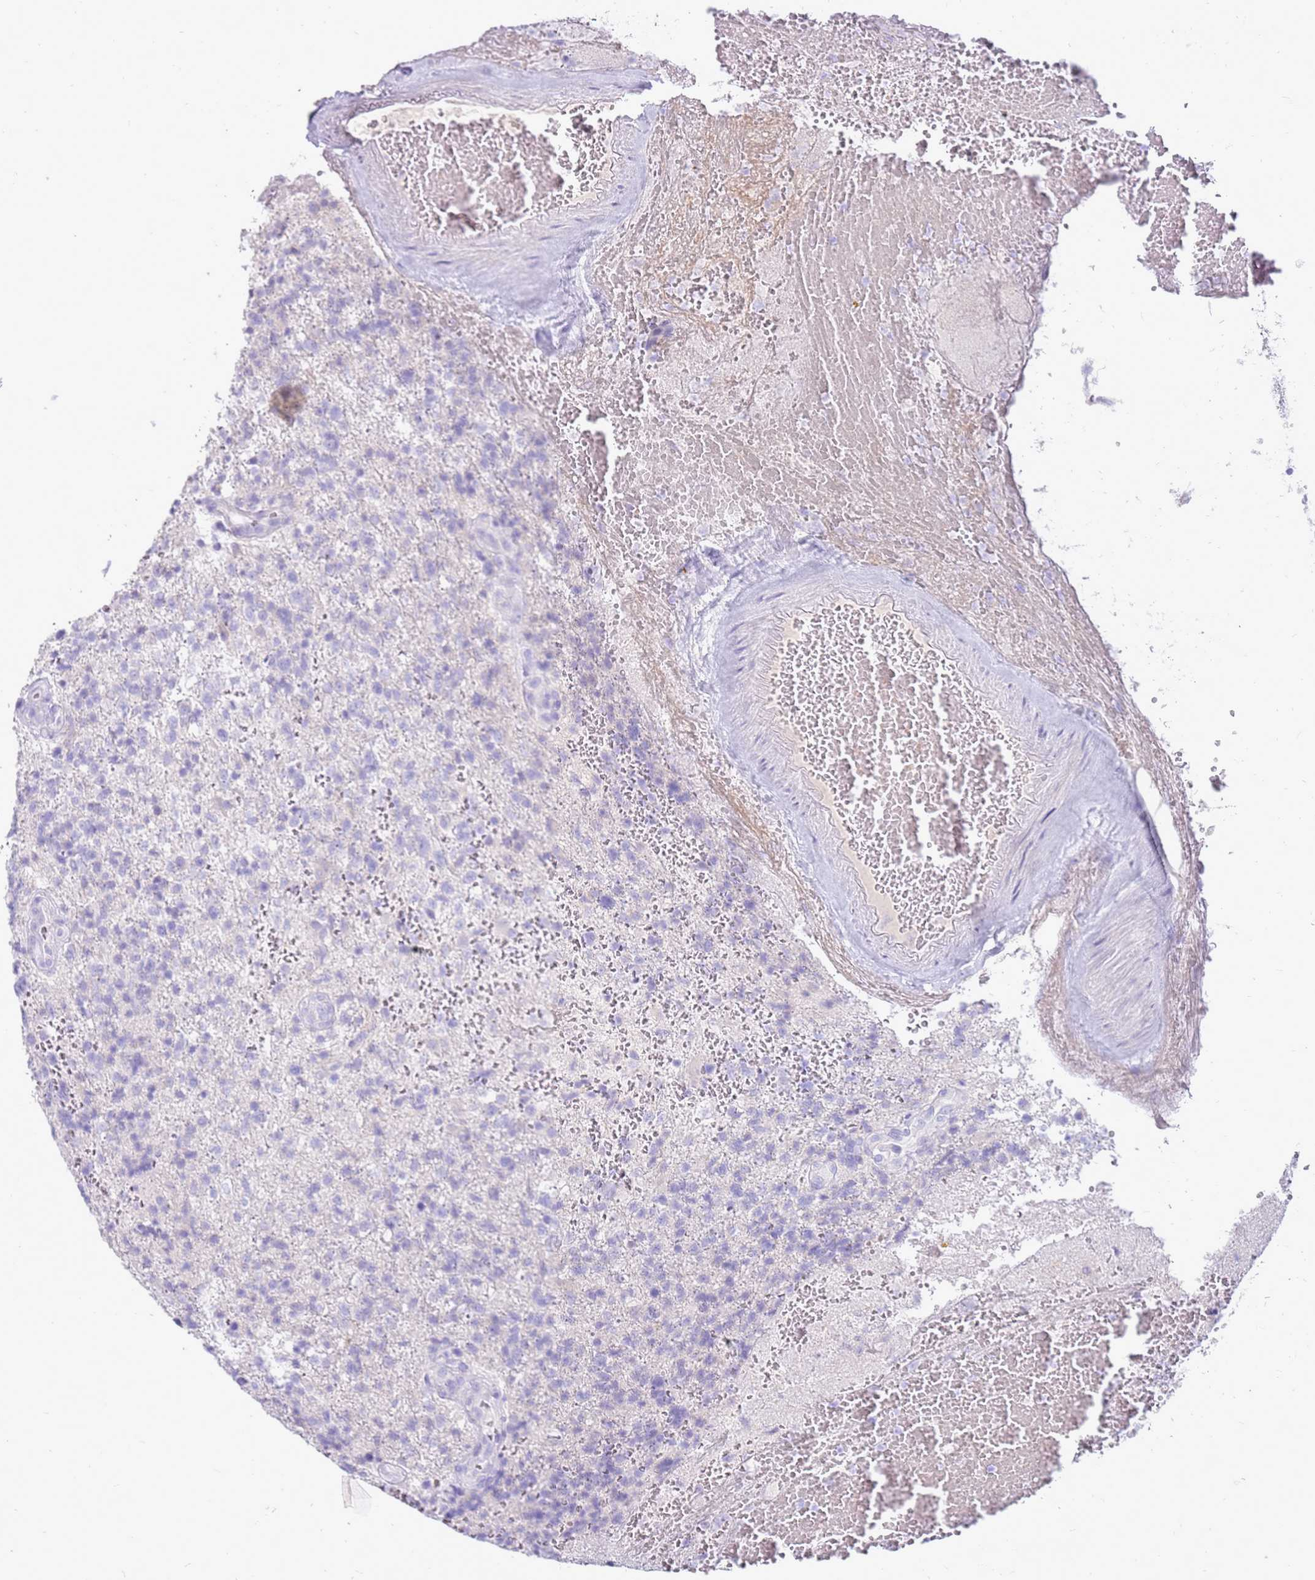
{"staining": {"intensity": "negative", "quantity": "none", "location": "none"}, "tissue": "glioma", "cell_type": "Tumor cells", "image_type": "cancer", "snomed": [{"axis": "morphology", "description": "Glioma, malignant, High grade"}, {"axis": "topography", "description": "Brain"}], "caption": "The micrograph exhibits no significant staining in tumor cells of glioma.", "gene": "EVPLL", "patient": {"sex": "male", "age": 56}}